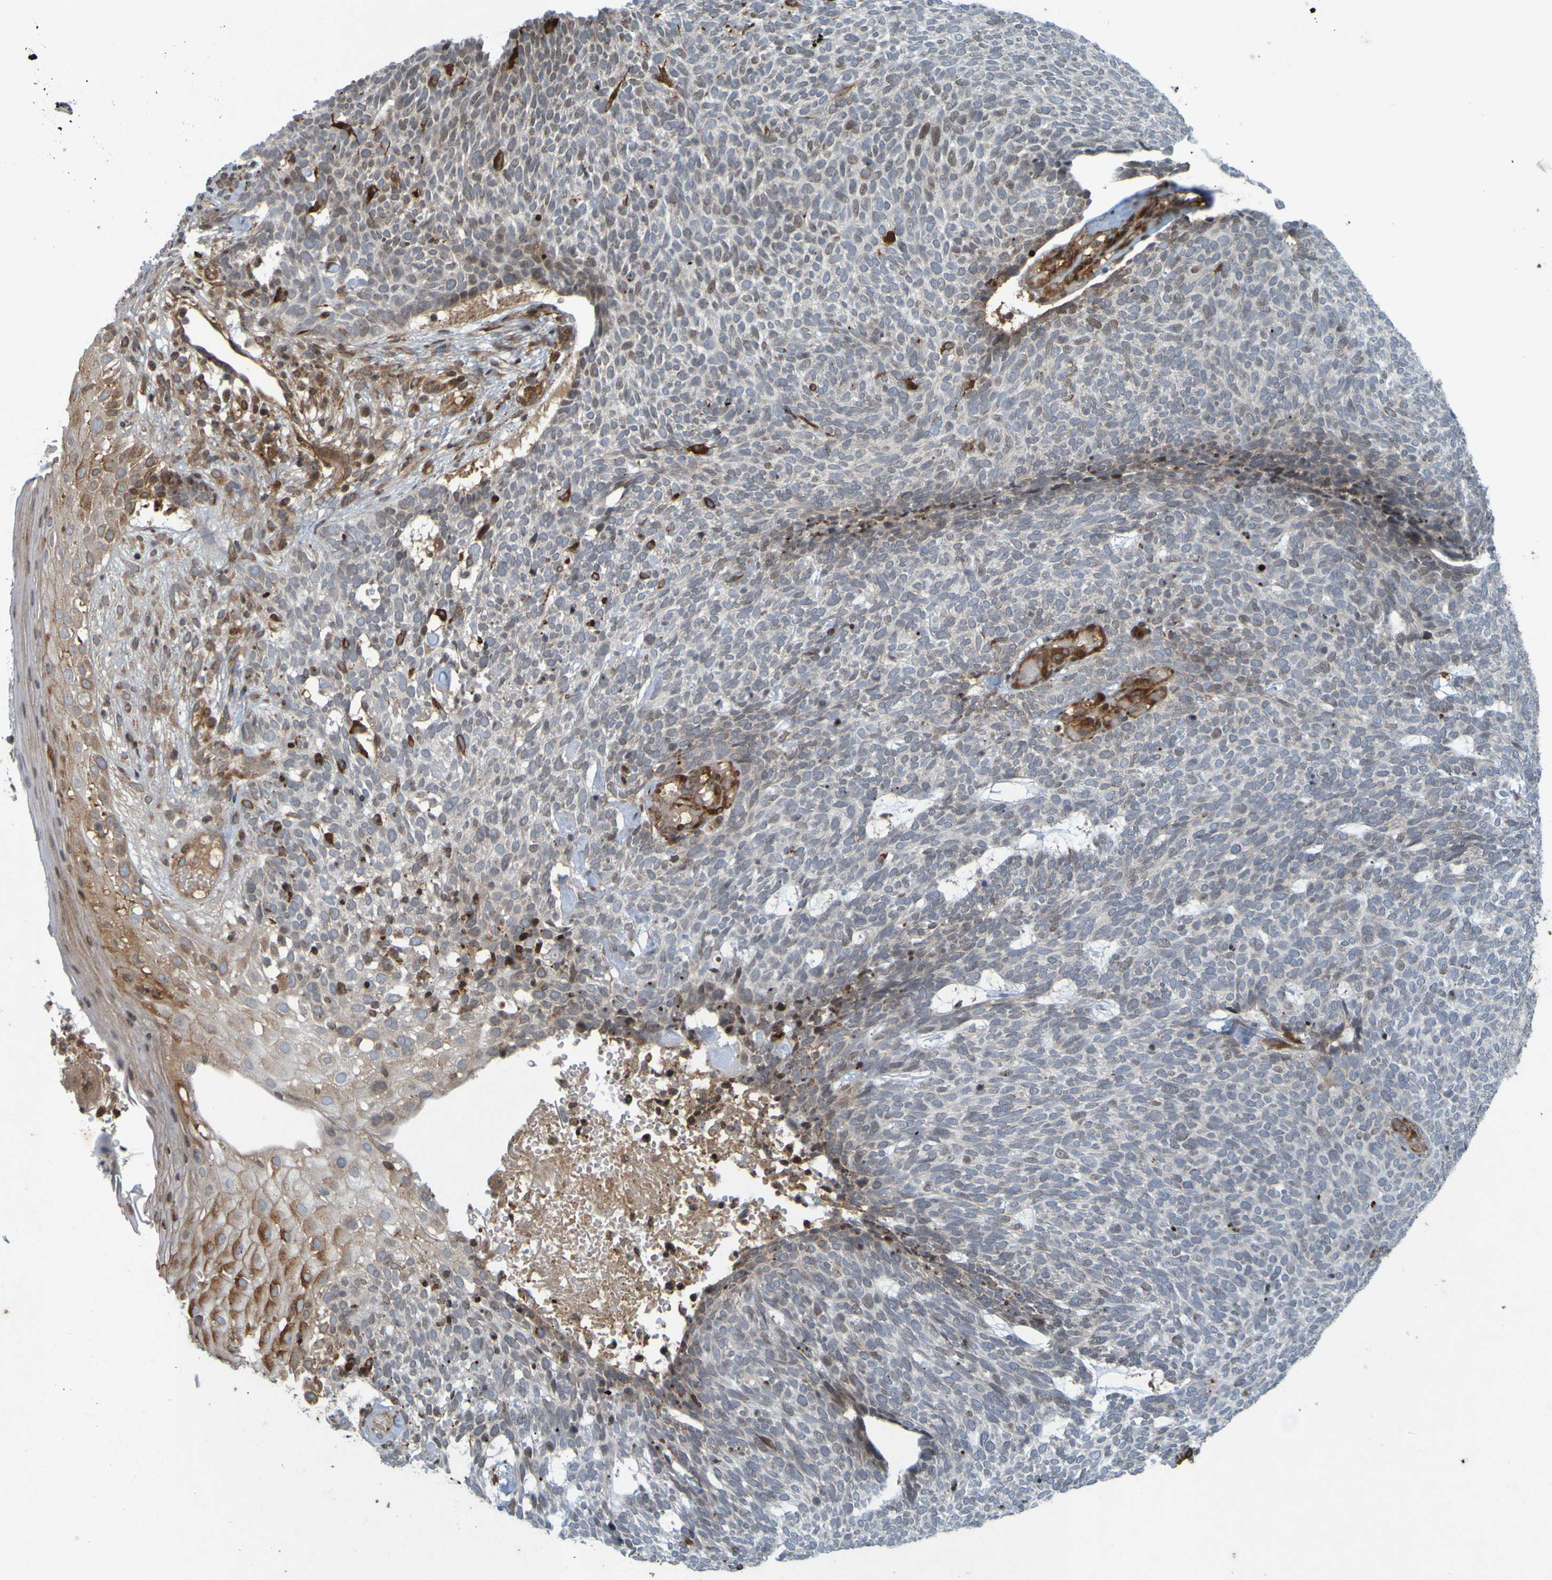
{"staining": {"intensity": "negative", "quantity": "none", "location": "none"}, "tissue": "skin cancer", "cell_type": "Tumor cells", "image_type": "cancer", "snomed": [{"axis": "morphology", "description": "Basal cell carcinoma"}, {"axis": "topography", "description": "Skin"}], "caption": "A high-resolution micrograph shows immunohistochemistry (IHC) staining of basal cell carcinoma (skin), which demonstrates no significant staining in tumor cells. (DAB (3,3'-diaminobenzidine) immunohistochemistry (IHC) with hematoxylin counter stain).", "gene": "GUCY1A1", "patient": {"sex": "female", "age": 84}}